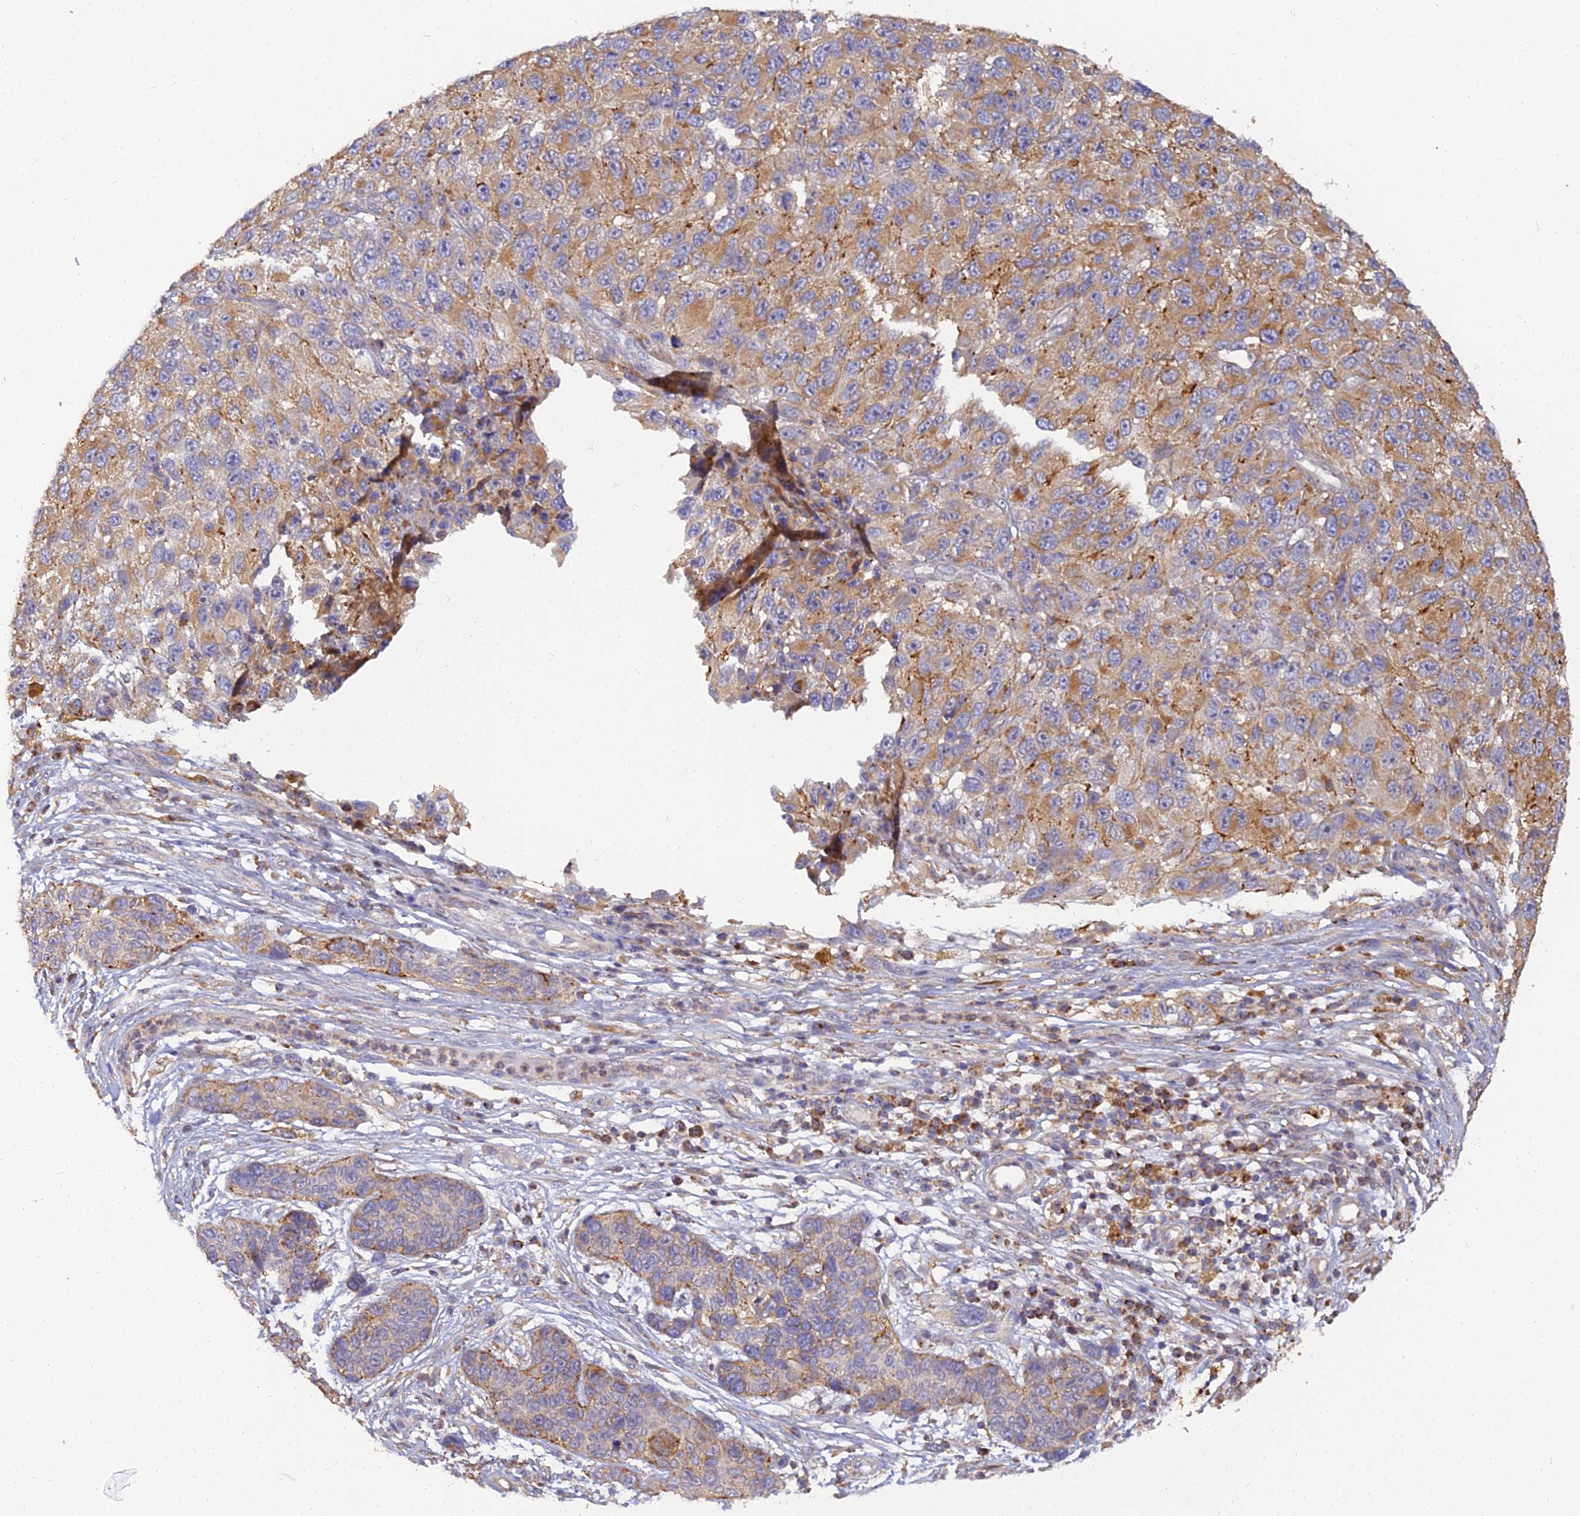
{"staining": {"intensity": "moderate", "quantity": "25%-75%", "location": "cytoplasmic/membranous"}, "tissue": "melanoma", "cell_type": "Tumor cells", "image_type": "cancer", "snomed": [{"axis": "morphology", "description": "Malignant melanoma, NOS"}, {"axis": "topography", "description": "Skin"}], "caption": "Tumor cells display medium levels of moderate cytoplasmic/membranous staining in about 25%-75% of cells in human melanoma.", "gene": "ARL8B", "patient": {"sex": "female", "age": 96}}